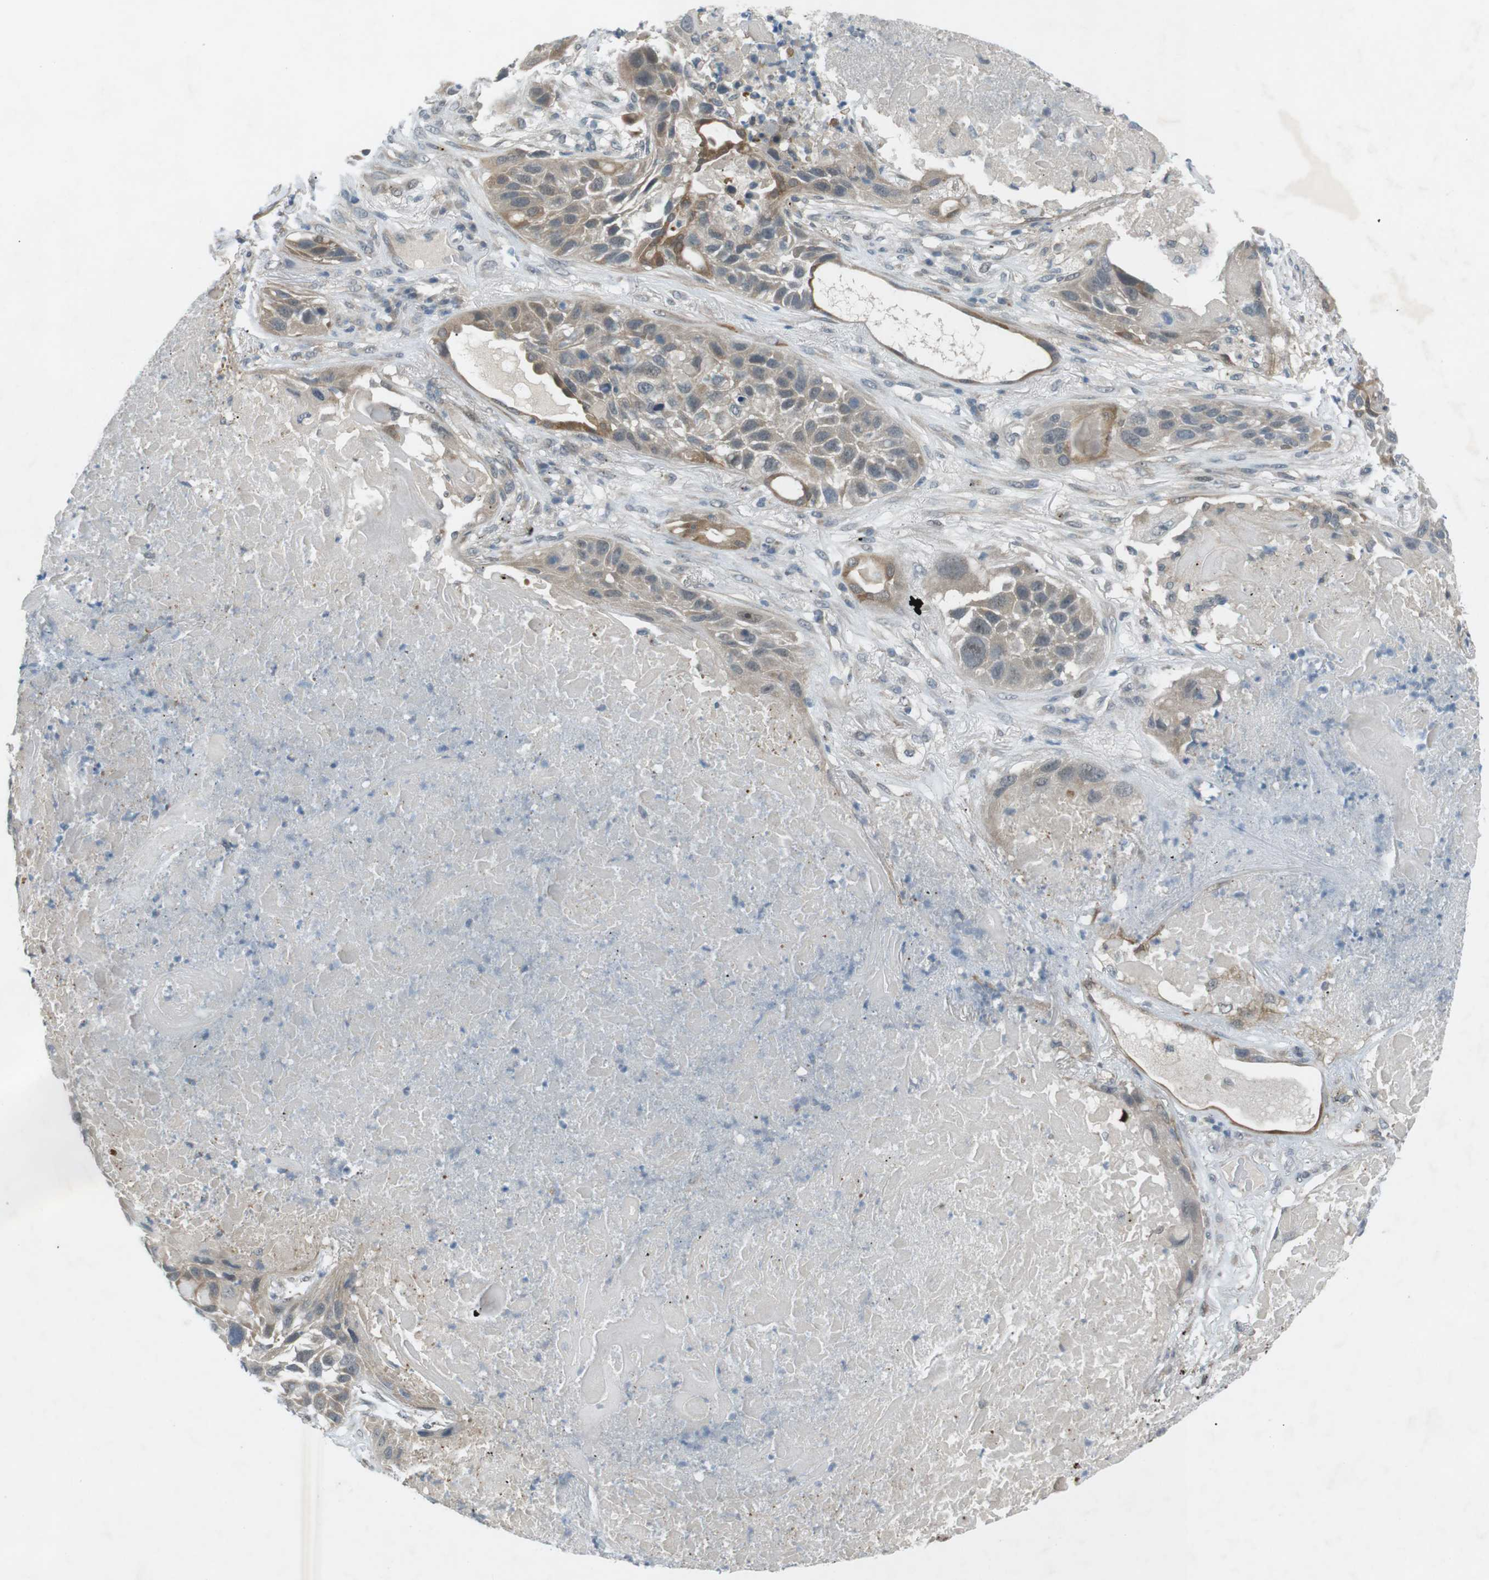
{"staining": {"intensity": "weak", "quantity": ">75%", "location": "cytoplasmic/membranous"}, "tissue": "lung cancer", "cell_type": "Tumor cells", "image_type": "cancer", "snomed": [{"axis": "morphology", "description": "Squamous cell carcinoma, NOS"}, {"axis": "topography", "description": "Lung"}], "caption": "Protein staining demonstrates weak cytoplasmic/membranous expression in approximately >75% of tumor cells in lung squamous cell carcinoma. The protein of interest is stained brown, and the nuclei are stained in blue (DAB IHC with brightfield microscopy, high magnification).", "gene": "RTN3", "patient": {"sex": "male", "age": 57}}